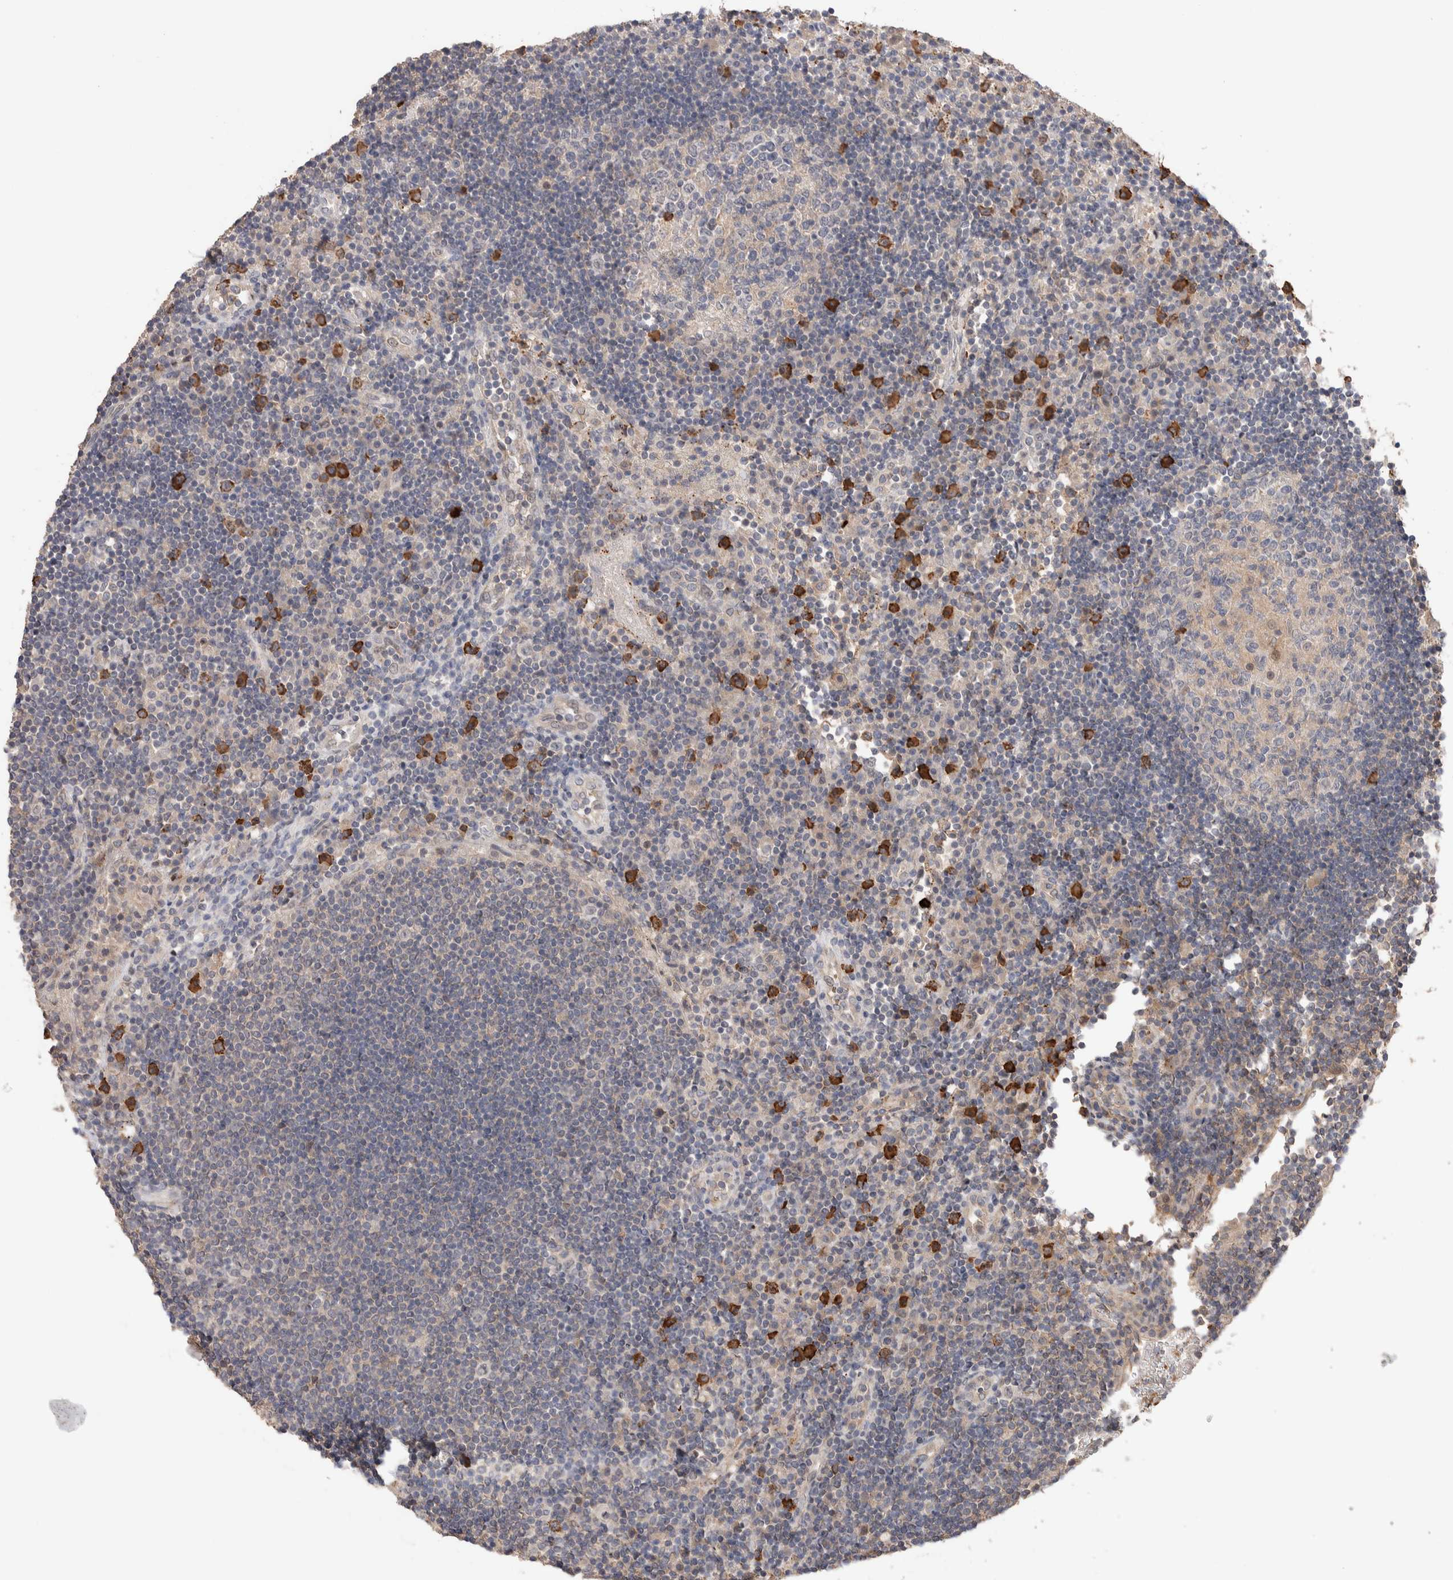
{"staining": {"intensity": "weak", "quantity": "<25%", "location": "cytoplasmic/membranous"}, "tissue": "lymph node", "cell_type": "Germinal center cells", "image_type": "normal", "snomed": [{"axis": "morphology", "description": "Normal tissue, NOS"}, {"axis": "topography", "description": "Lymph node"}], "caption": "A histopathology image of lymph node stained for a protein demonstrates no brown staining in germinal center cells. Brightfield microscopy of immunohistochemistry stained with DAB (brown) and hematoxylin (blue), captured at high magnification.", "gene": "WDR91", "patient": {"sex": "female", "age": 53}}